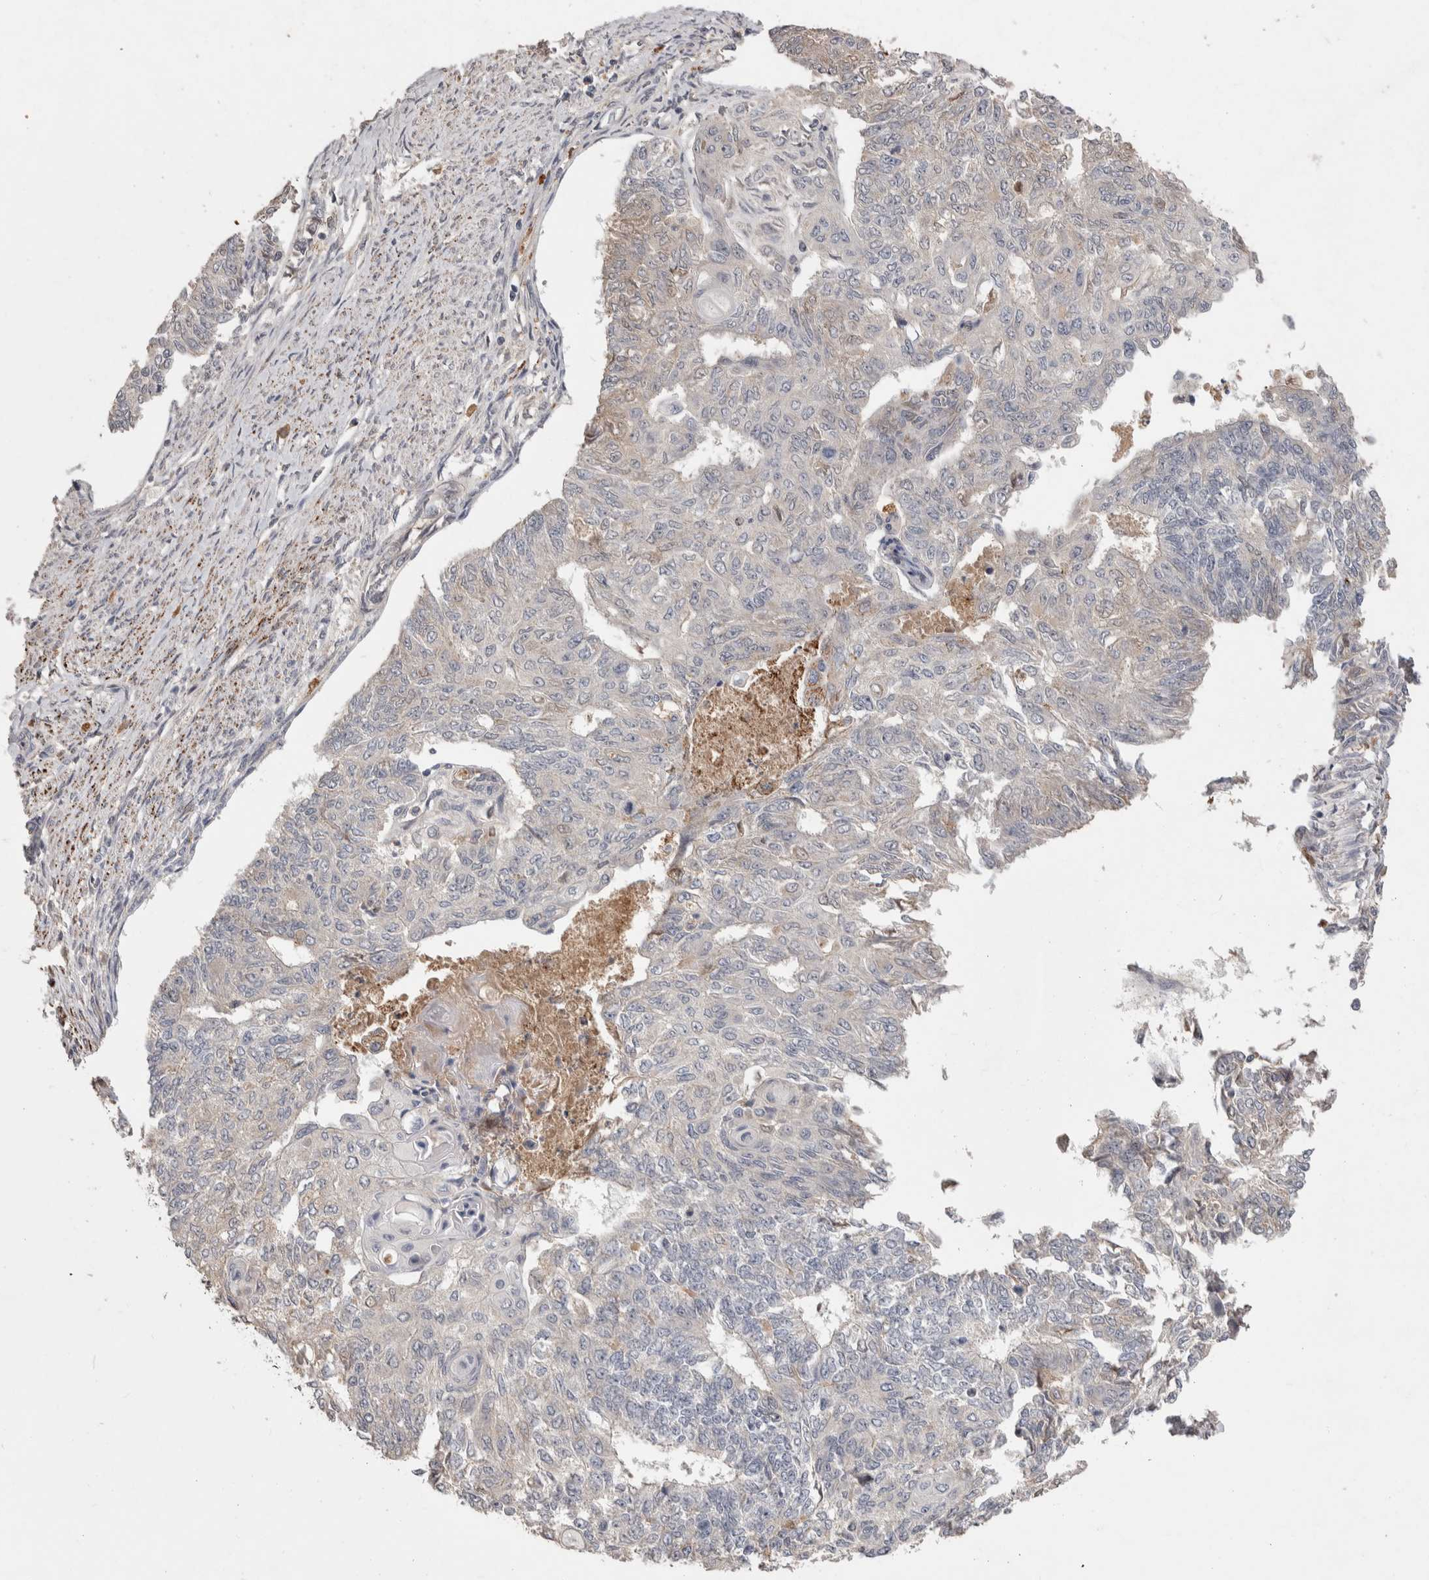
{"staining": {"intensity": "weak", "quantity": "<25%", "location": "cytoplasmic/membranous"}, "tissue": "endometrial cancer", "cell_type": "Tumor cells", "image_type": "cancer", "snomed": [{"axis": "morphology", "description": "Adenocarcinoma, NOS"}, {"axis": "topography", "description": "Endometrium"}], "caption": "Human endometrial adenocarcinoma stained for a protein using immunohistochemistry (IHC) shows no expression in tumor cells.", "gene": "CHRM3", "patient": {"sex": "female", "age": 32}}